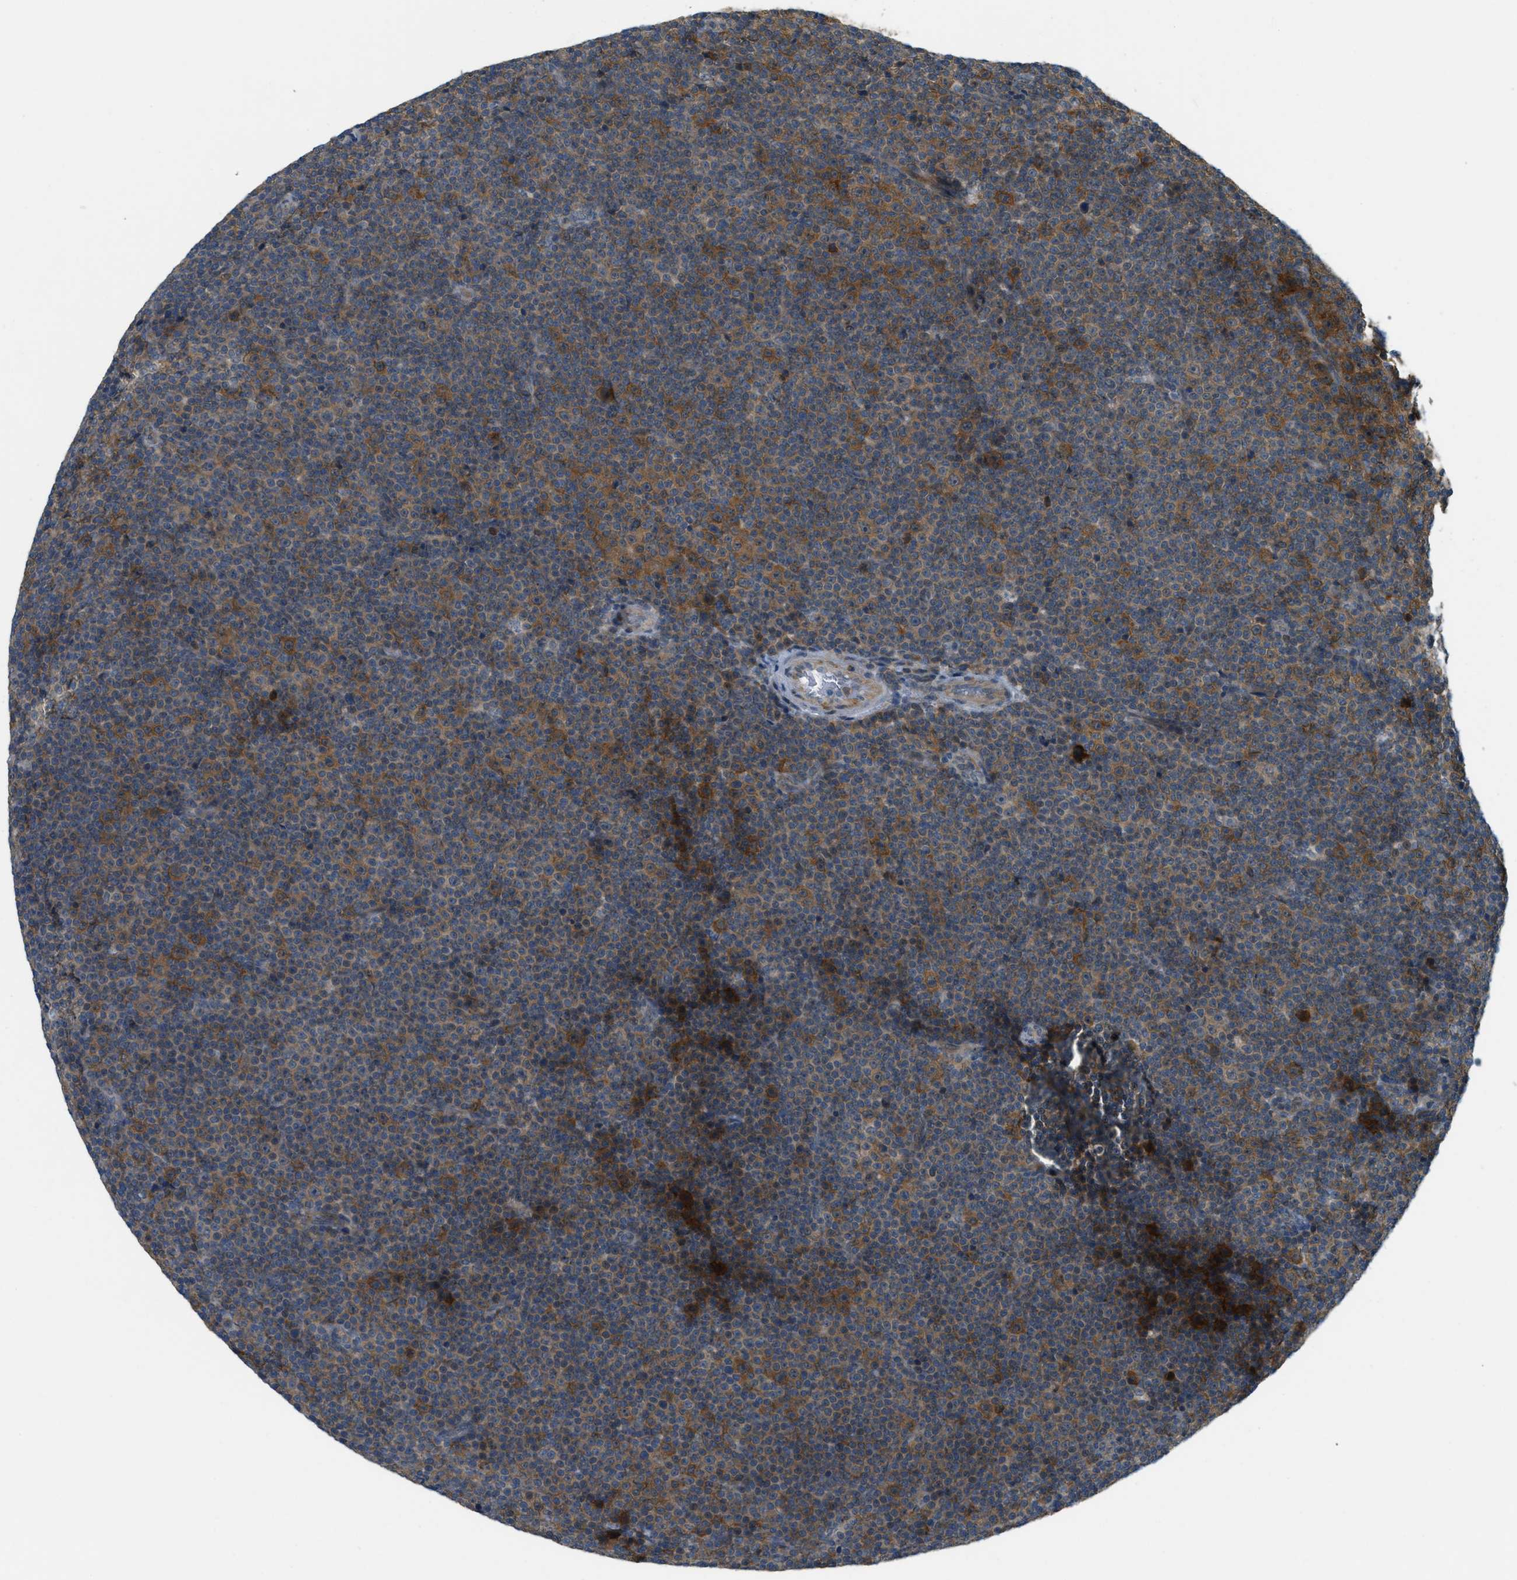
{"staining": {"intensity": "moderate", "quantity": "25%-75%", "location": "cytoplasmic/membranous"}, "tissue": "lymphoma", "cell_type": "Tumor cells", "image_type": "cancer", "snomed": [{"axis": "morphology", "description": "Malignant lymphoma, non-Hodgkin's type, Low grade"}, {"axis": "topography", "description": "Lymph node"}], "caption": "Moderate cytoplasmic/membranous expression is seen in approximately 25%-75% of tumor cells in lymphoma. (DAB IHC with brightfield microscopy, high magnification).", "gene": "PDCL3", "patient": {"sex": "female", "age": 67}}